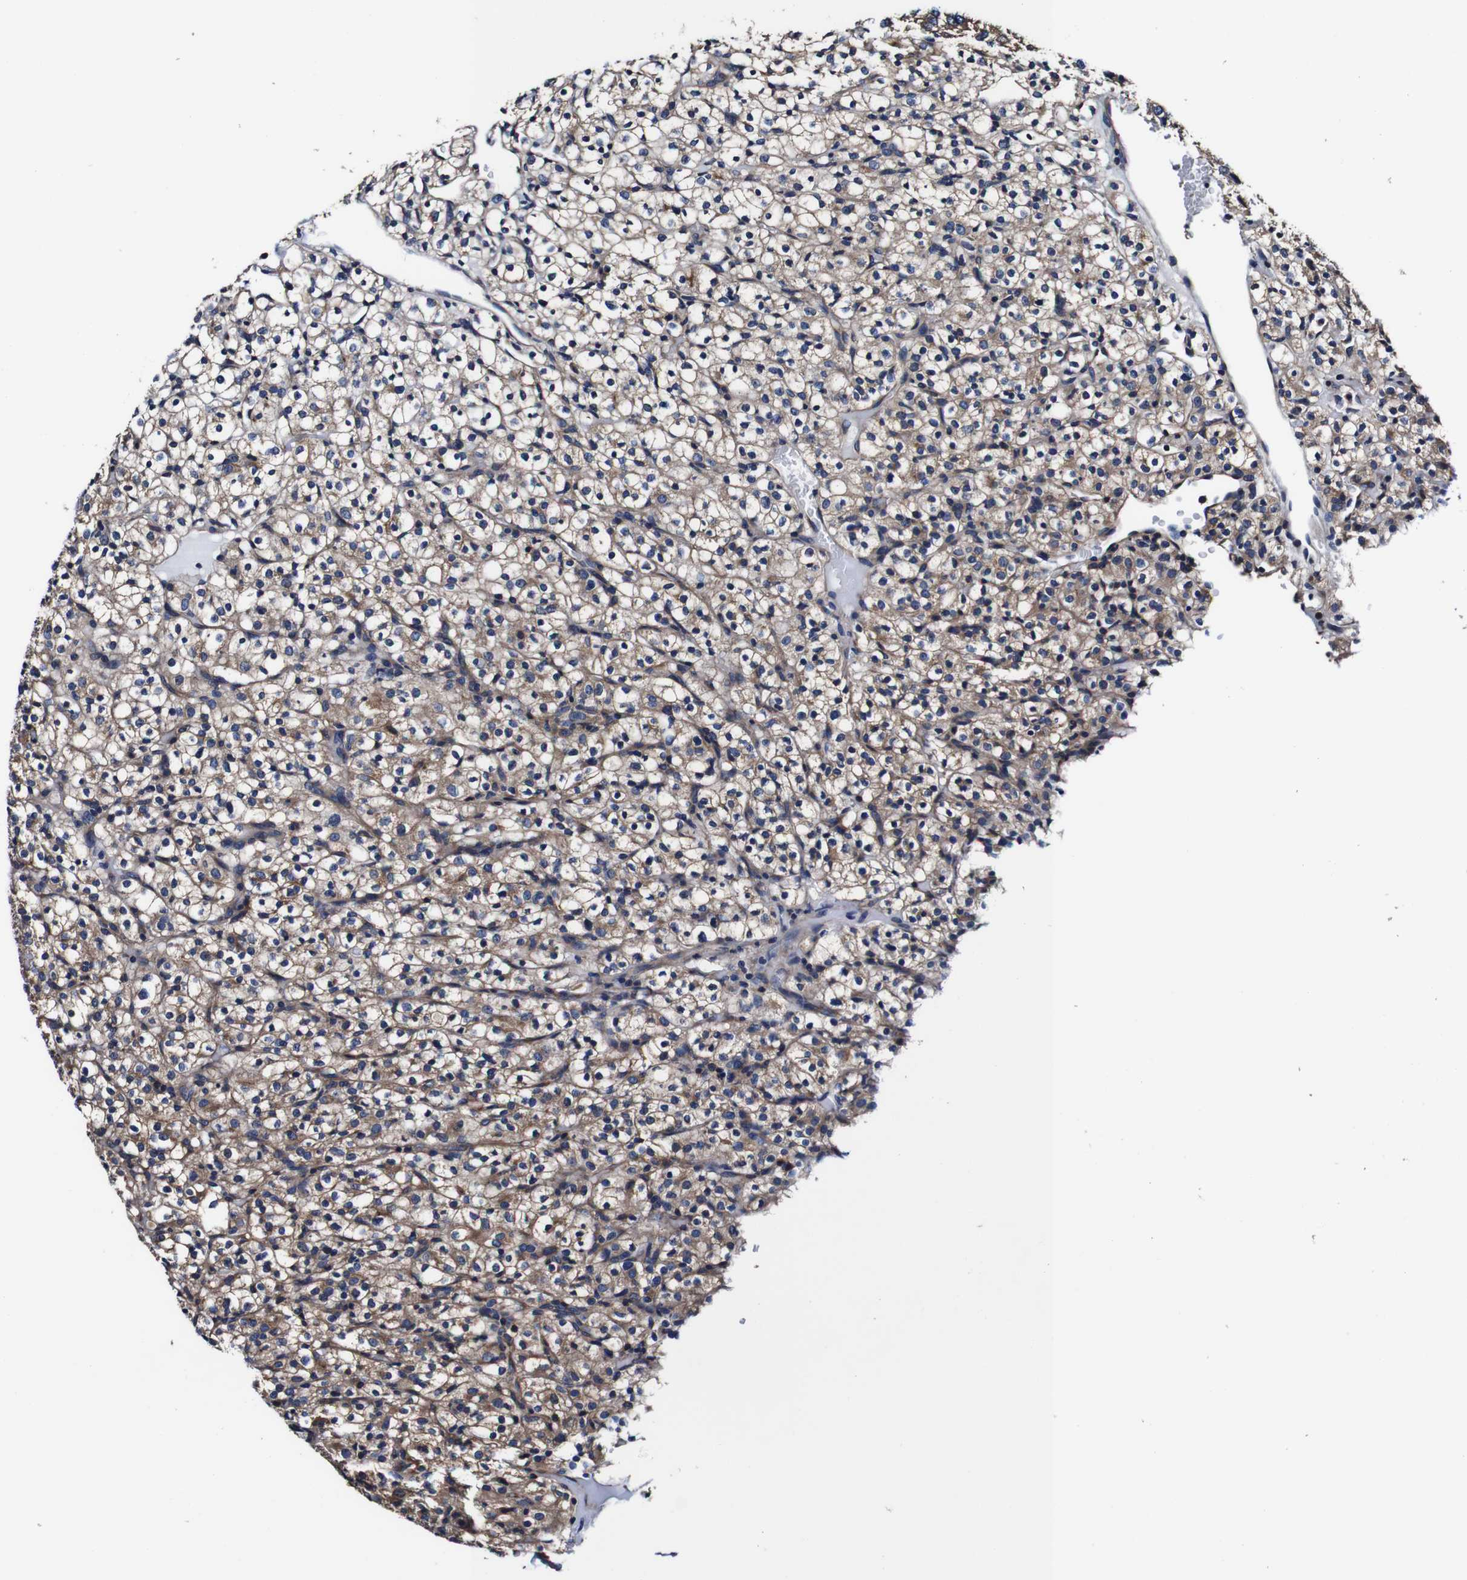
{"staining": {"intensity": "weak", "quantity": ">75%", "location": "cytoplasmic/membranous"}, "tissue": "renal cancer", "cell_type": "Tumor cells", "image_type": "cancer", "snomed": [{"axis": "morphology", "description": "Normal tissue, NOS"}, {"axis": "morphology", "description": "Adenocarcinoma, NOS"}, {"axis": "topography", "description": "Kidney"}], "caption": "Immunohistochemistry photomicrograph of neoplastic tissue: human renal cancer (adenocarcinoma) stained using immunohistochemistry reveals low levels of weak protein expression localized specifically in the cytoplasmic/membranous of tumor cells, appearing as a cytoplasmic/membranous brown color.", "gene": "PDCD6IP", "patient": {"sex": "female", "age": 72}}